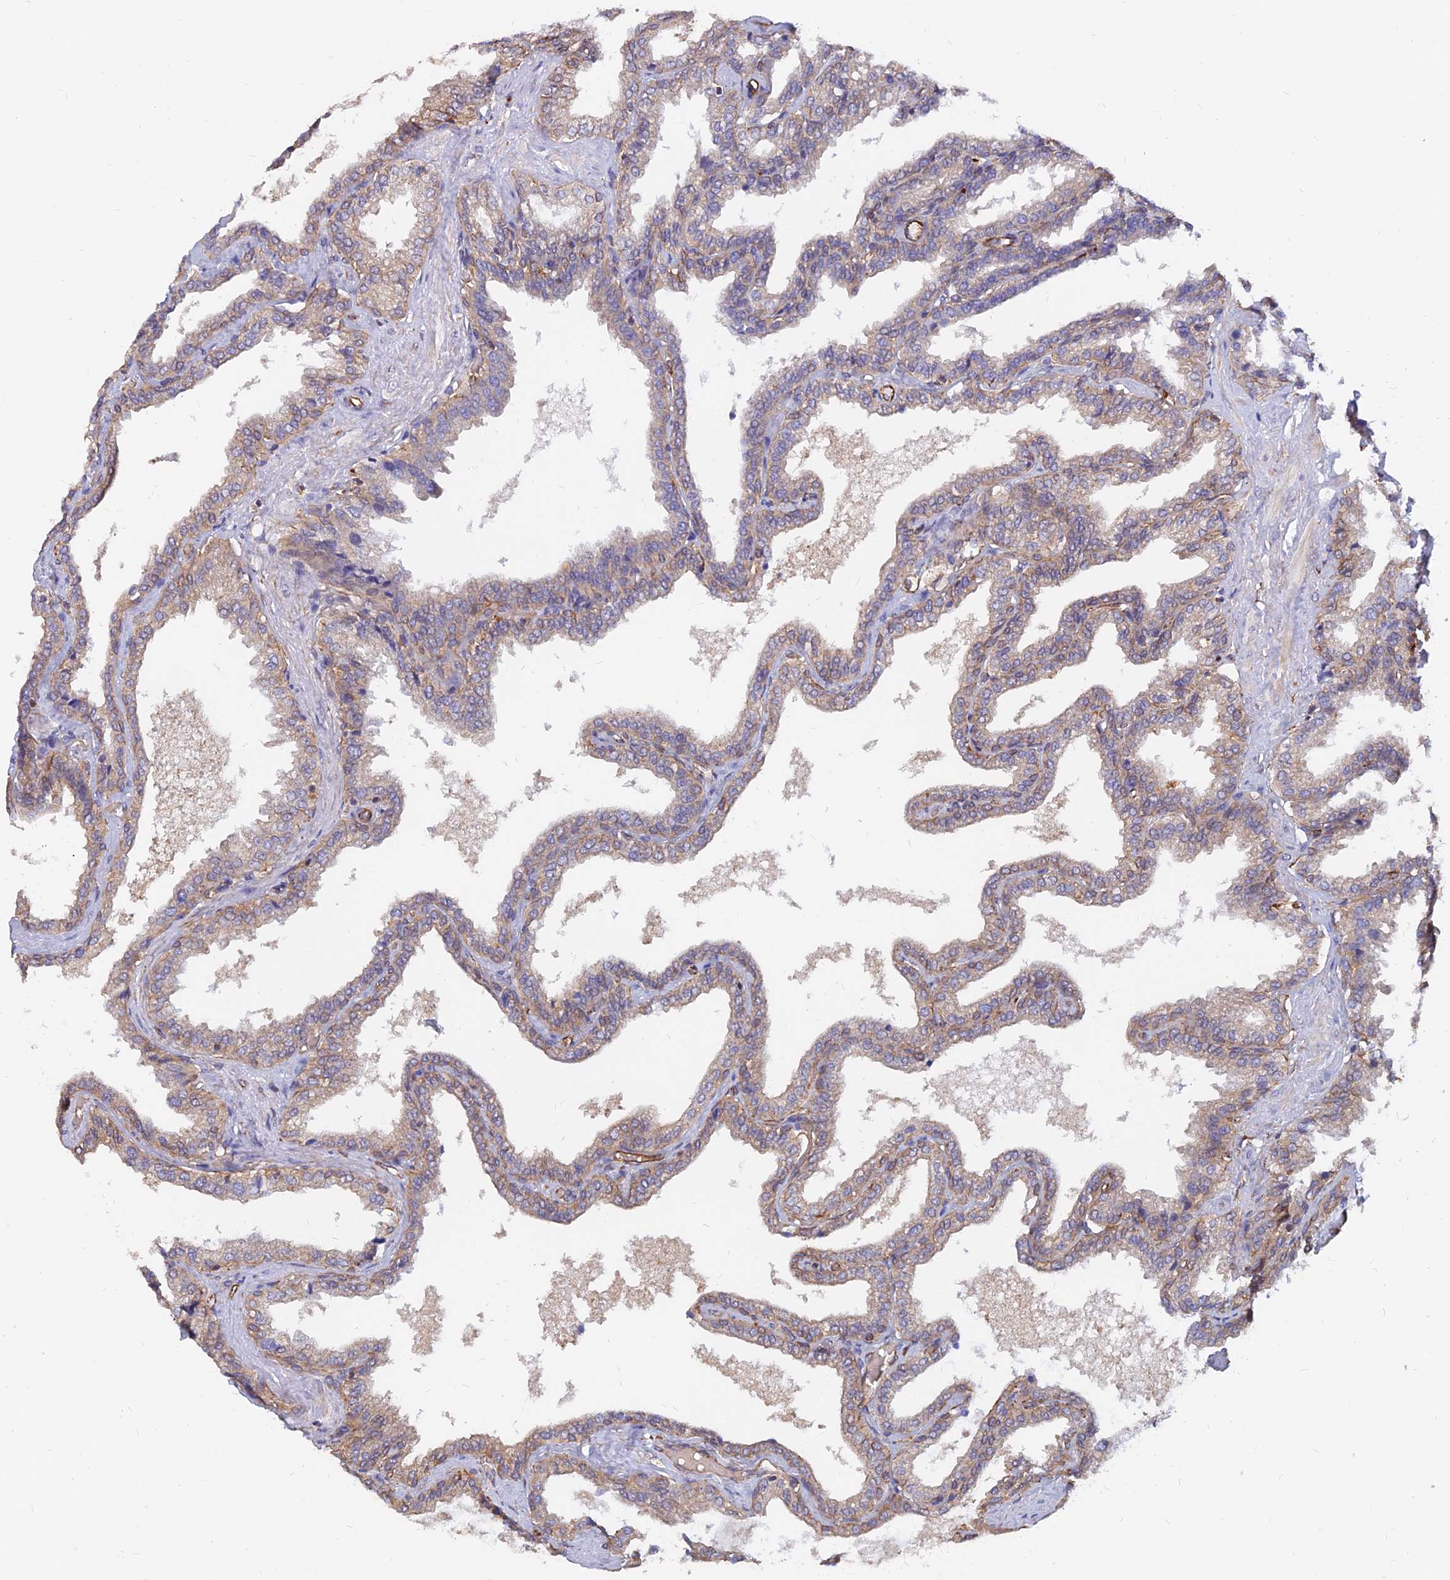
{"staining": {"intensity": "moderate", "quantity": "25%-75%", "location": "cytoplasmic/membranous"}, "tissue": "seminal vesicle", "cell_type": "Glandular cells", "image_type": "normal", "snomed": [{"axis": "morphology", "description": "Normal tissue, NOS"}, {"axis": "topography", "description": "Seminal veicle"}], "caption": "IHC staining of unremarkable seminal vesicle, which exhibits medium levels of moderate cytoplasmic/membranous expression in approximately 25%-75% of glandular cells indicating moderate cytoplasmic/membranous protein positivity. The staining was performed using DAB (brown) for protein detection and nuclei were counterstained in hematoxylin (blue).", "gene": "CDK18", "patient": {"sex": "male", "age": 46}}